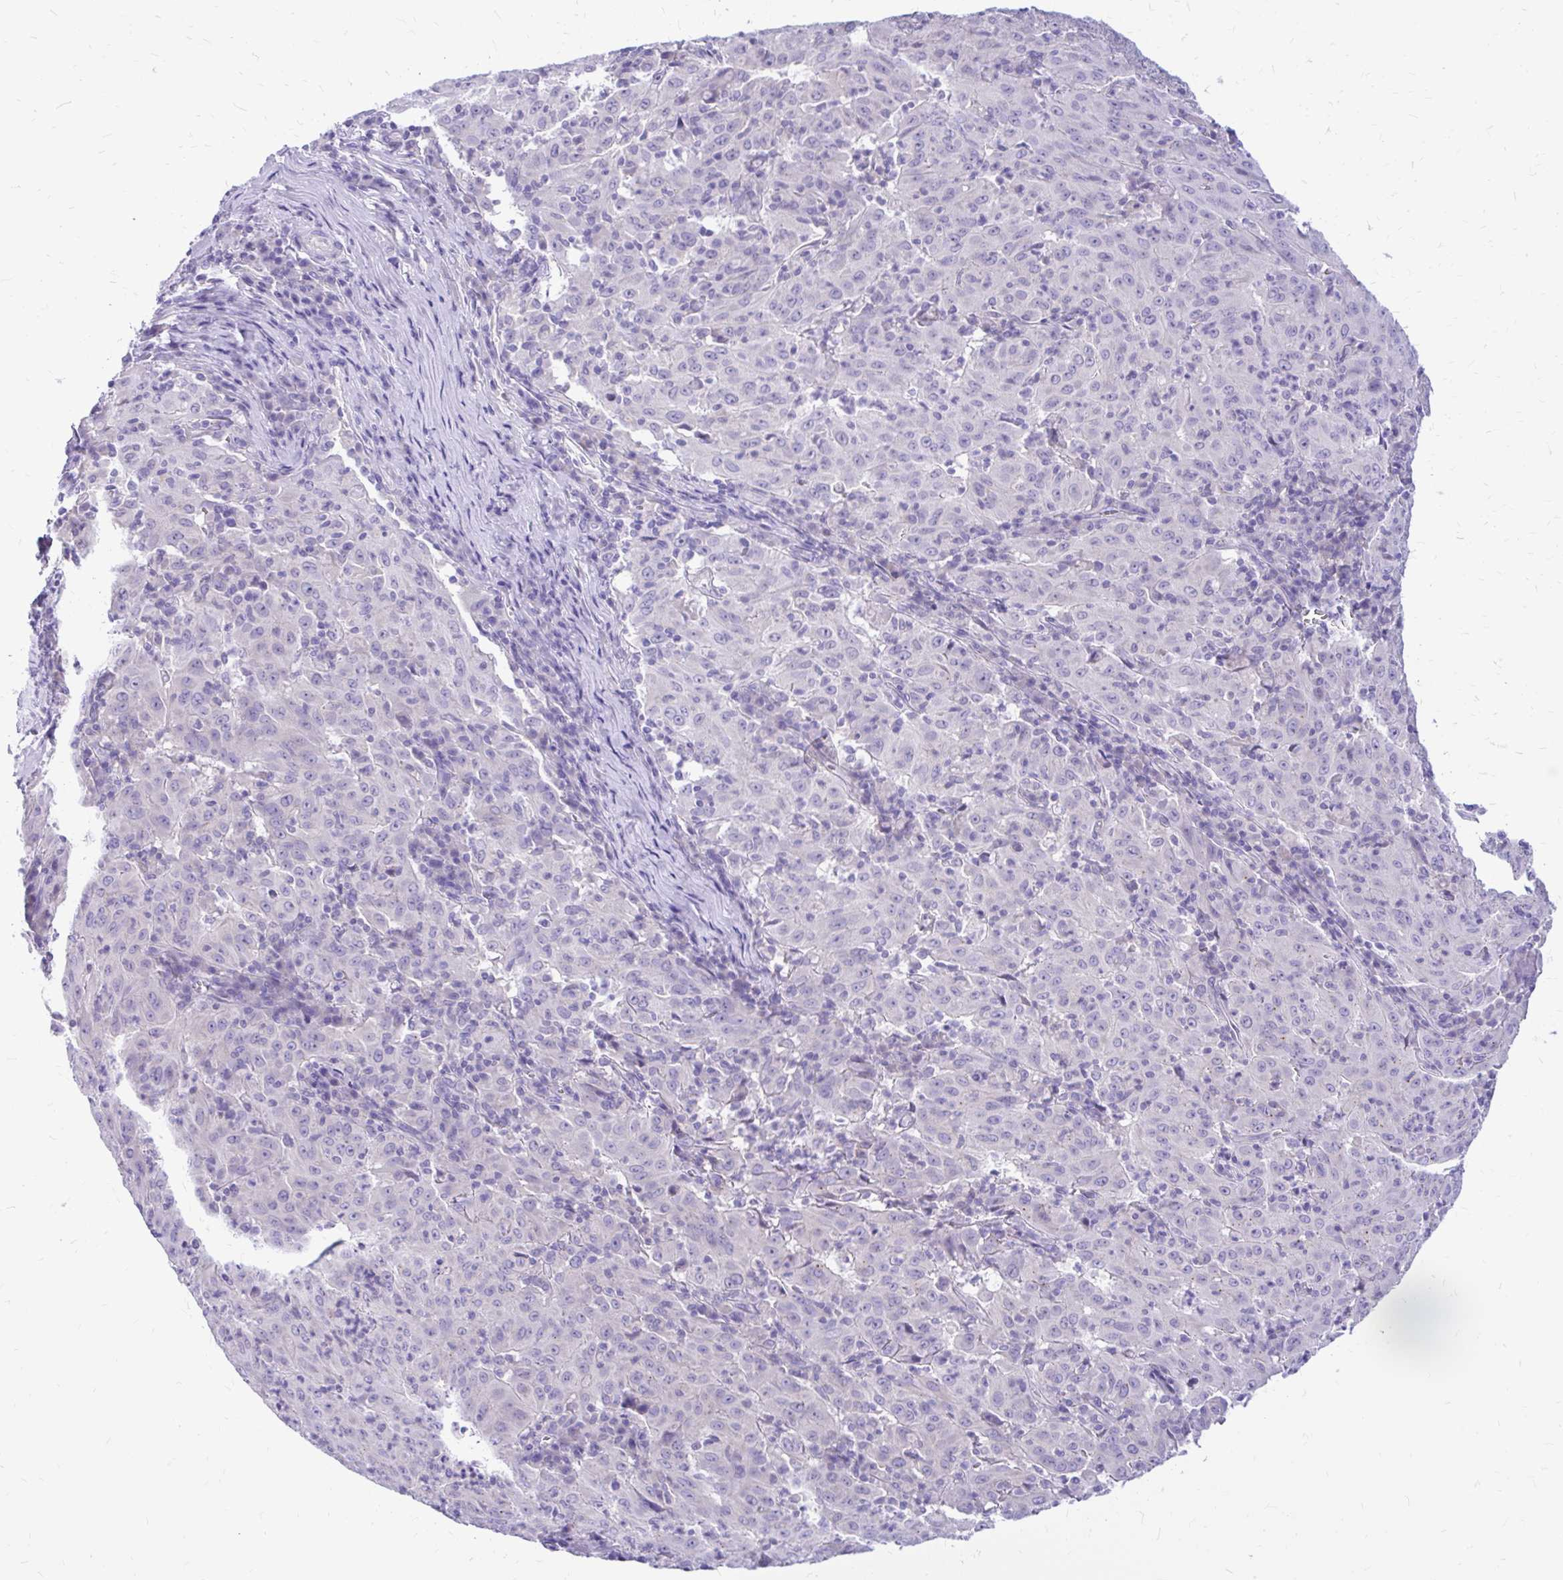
{"staining": {"intensity": "negative", "quantity": "none", "location": "none"}, "tissue": "pancreatic cancer", "cell_type": "Tumor cells", "image_type": "cancer", "snomed": [{"axis": "morphology", "description": "Adenocarcinoma, NOS"}, {"axis": "topography", "description": "Pancreas"}], "caption": "Tumor cells show no significant protein staining in pancreatic cancer (adenocarcinoma).", "gene": "MAP1LC3A", "patient": {"sex": "male", "age": 63}}